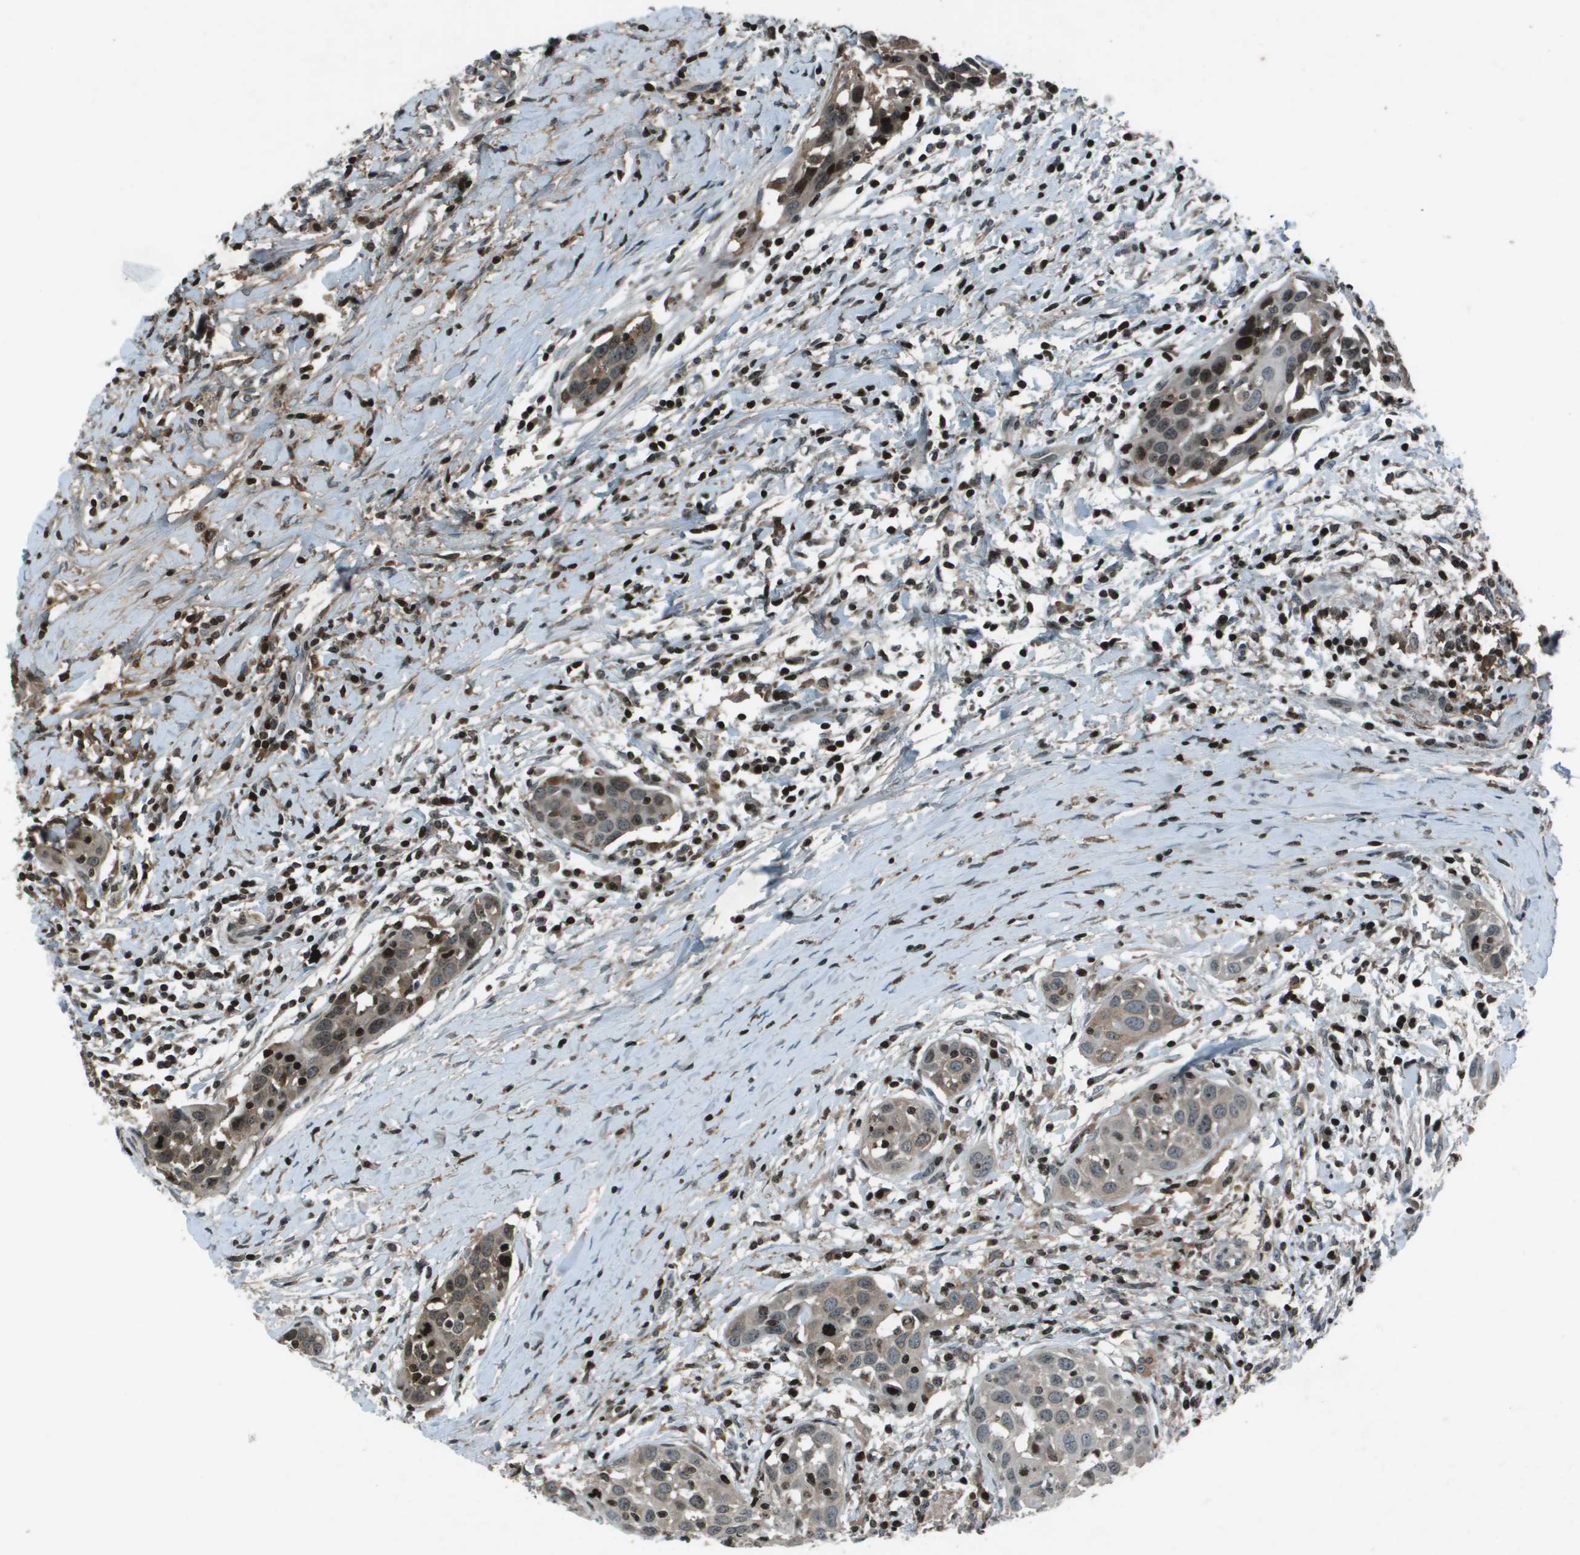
{"staining": {"intensity": "moderate", "quantity": "<25%", "location": "cytoplasmic/membranous,nuclear"}, "tissue": "head and neck cancer", "cell_type": "Tumor cells", "image_type": "cancer", "snomed": [{"axis": "morphology", "description": "Squamous cell carcinoma, NOS"}, {"axis": "topography", "description": "Oral tissue"}, {"axis": "topography", "description": "Head-Neck"}], "caption": "Immunohistochemical staining of squamous cell carcinoma (head and neck) demonstrates low levels of moderate cytoplasmic/membranous and nuclear protein staining in approximately <25% of tumor cells.", "gene": "CXCL12", "patient": {"sex": "female", "age": 50}}